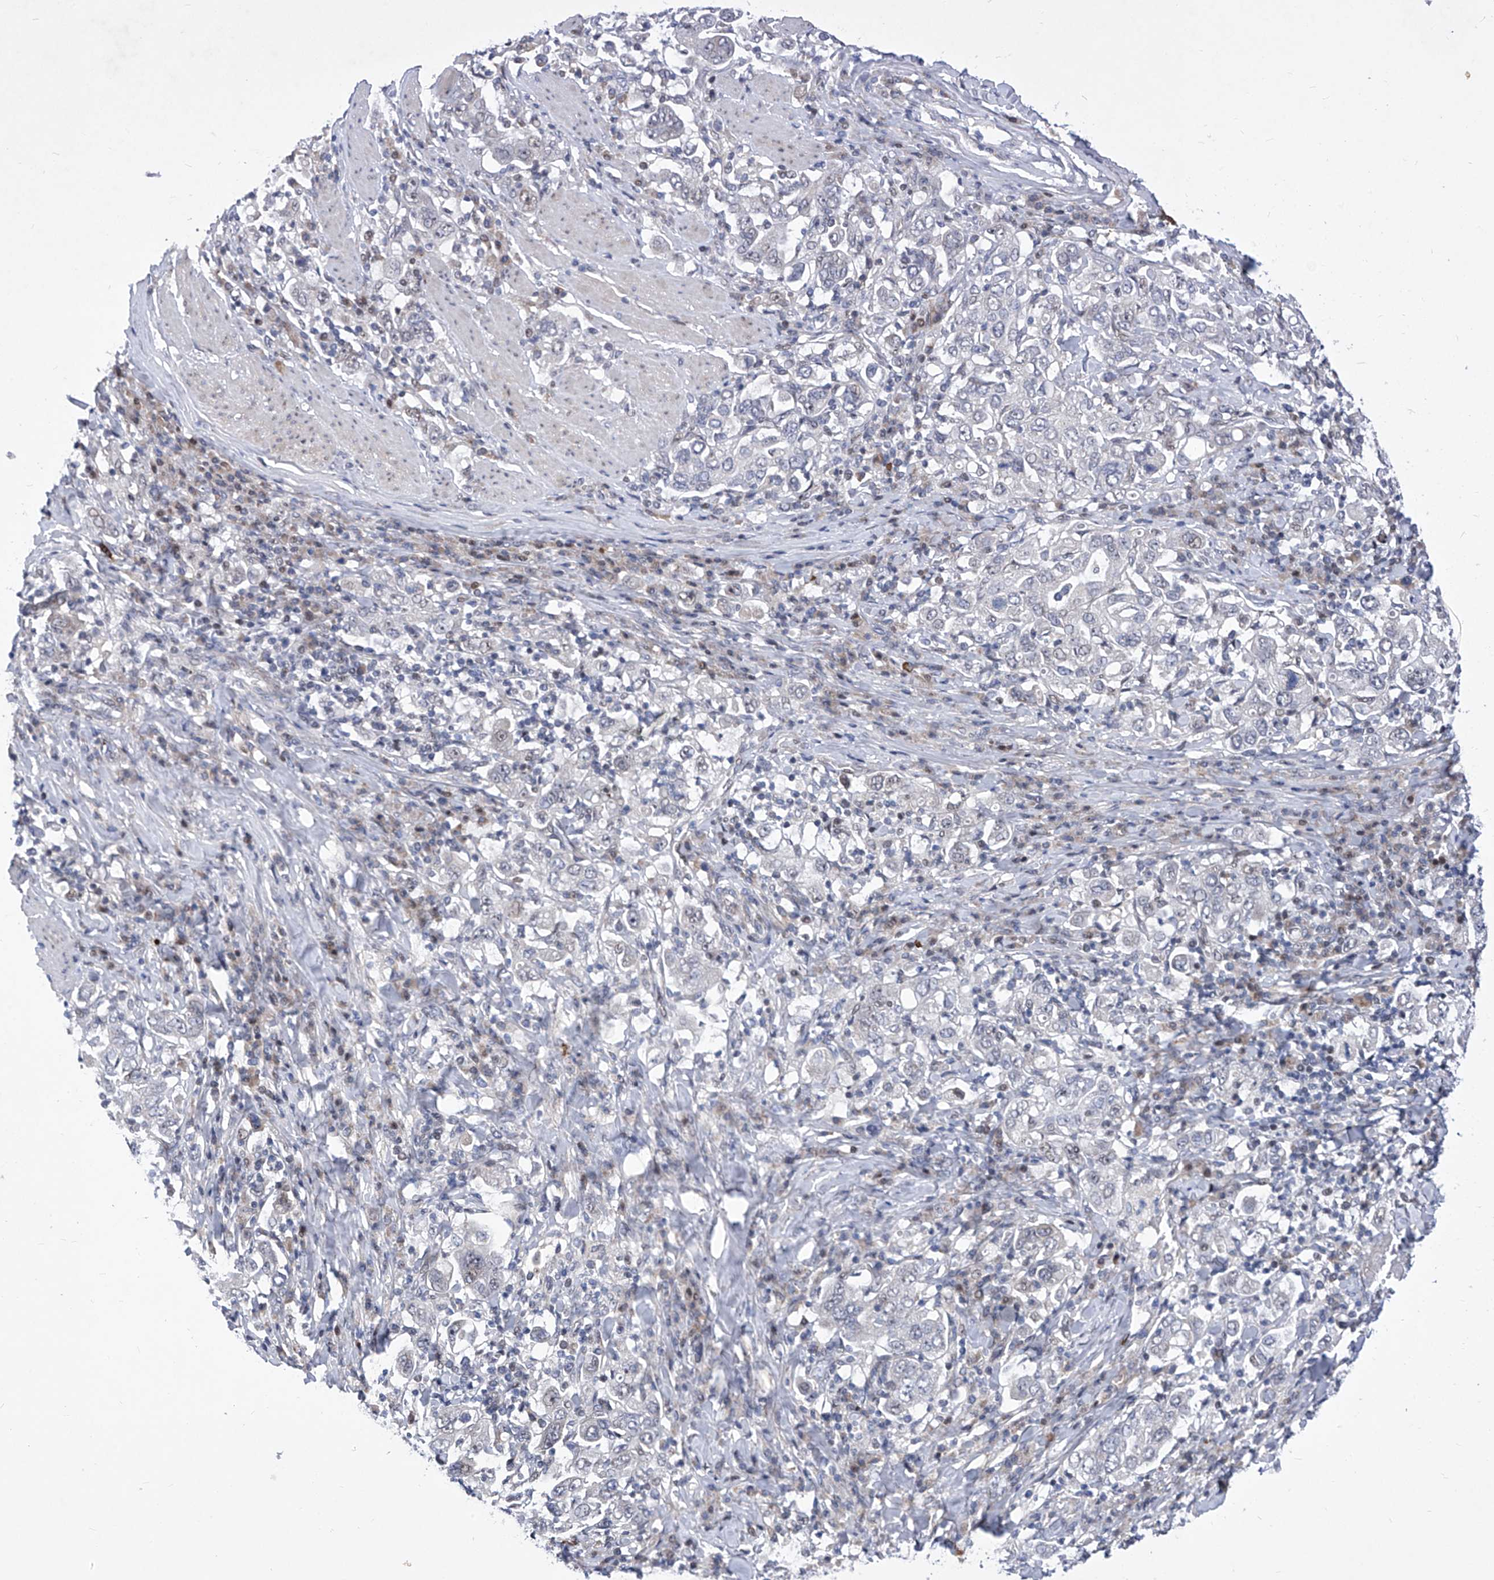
{"staining": {"intensity": "negative", "quantity": "none", "location": "none"}, "tissue": "stomach cancer", "cell_type": "Tumor cells", "image_type": "cancer", "snomed": [{"axis": "morphology", "description": "Adenocarcinoma, NOS"}, {"axis": "topography", "description": "Stomach, upper"}], "caption": "This is a photomicrograph of IHC staining of adenocarcinoma (stomach), which shows no expression in tumor cells. (Stains: DAB IHC with hematoxylin counter stain, Microscopy: brightfield microscopy at high magnification).", "gene": "NUFIP1", "patient": {"sex": "male", "age": 62}}